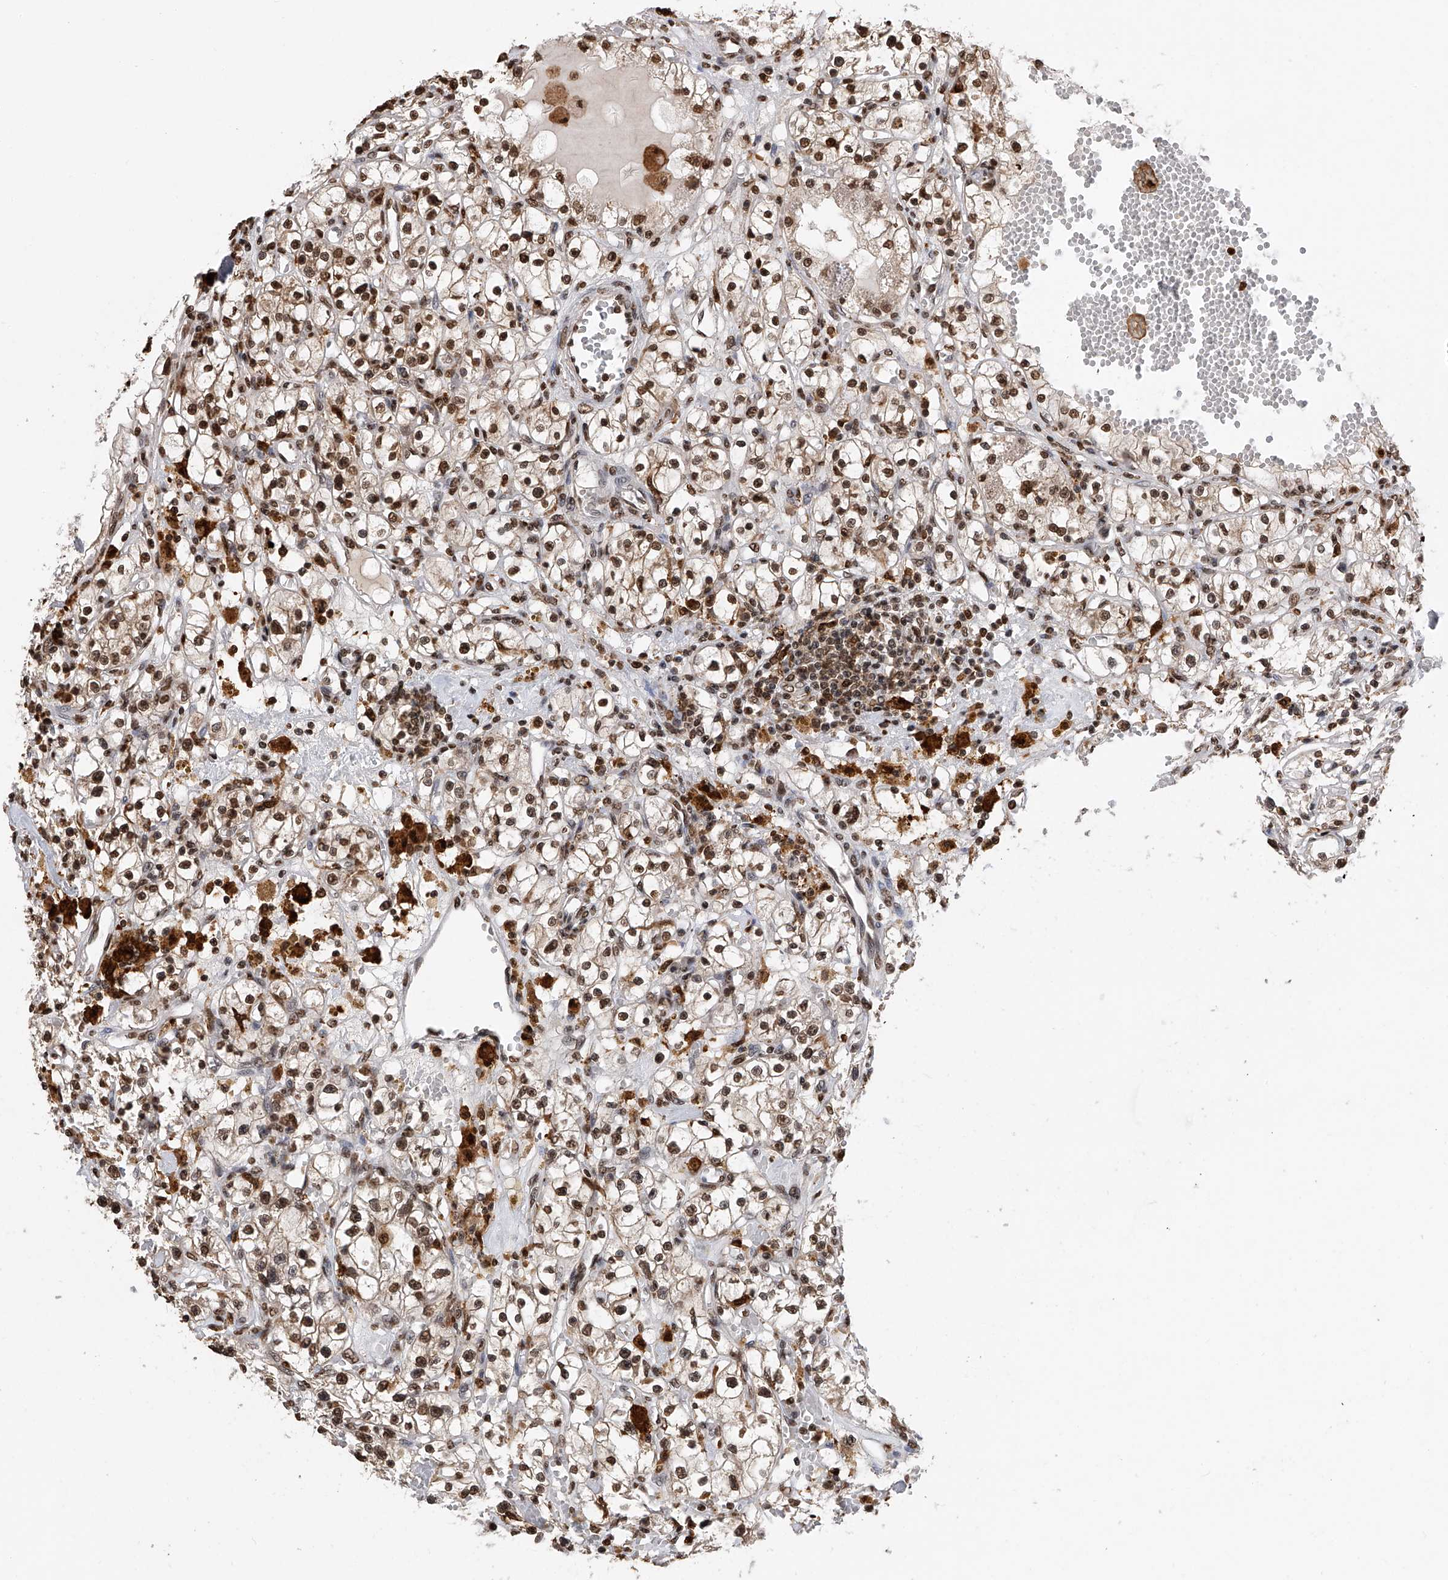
{"staining": {"intensity": "strong", "quantity": ">75%", "location": "nuclear"}, "tissue": "renal cancer", "cell_type": "Tumor cells", "image_type": "cancer", "snomed": [{"axis": "morphology", "description": "Adenocarcinoma, NOS"}, {"axis": "topography", "description": "Kidney"}], "caption": "A high-resolution micrograph shows IHC staining of renal adenocarcinoma, which demonstrates strong nuclear expression in approximately >75% of tumor cells. (Stains: DAB (3,3'-diaminobenzidine) in brown, nuclei in blue, Microscopy: brightfield microscopy at high magnification).", "gene": "CFAP410", "patient": {"sex": "male", "age": 56}}